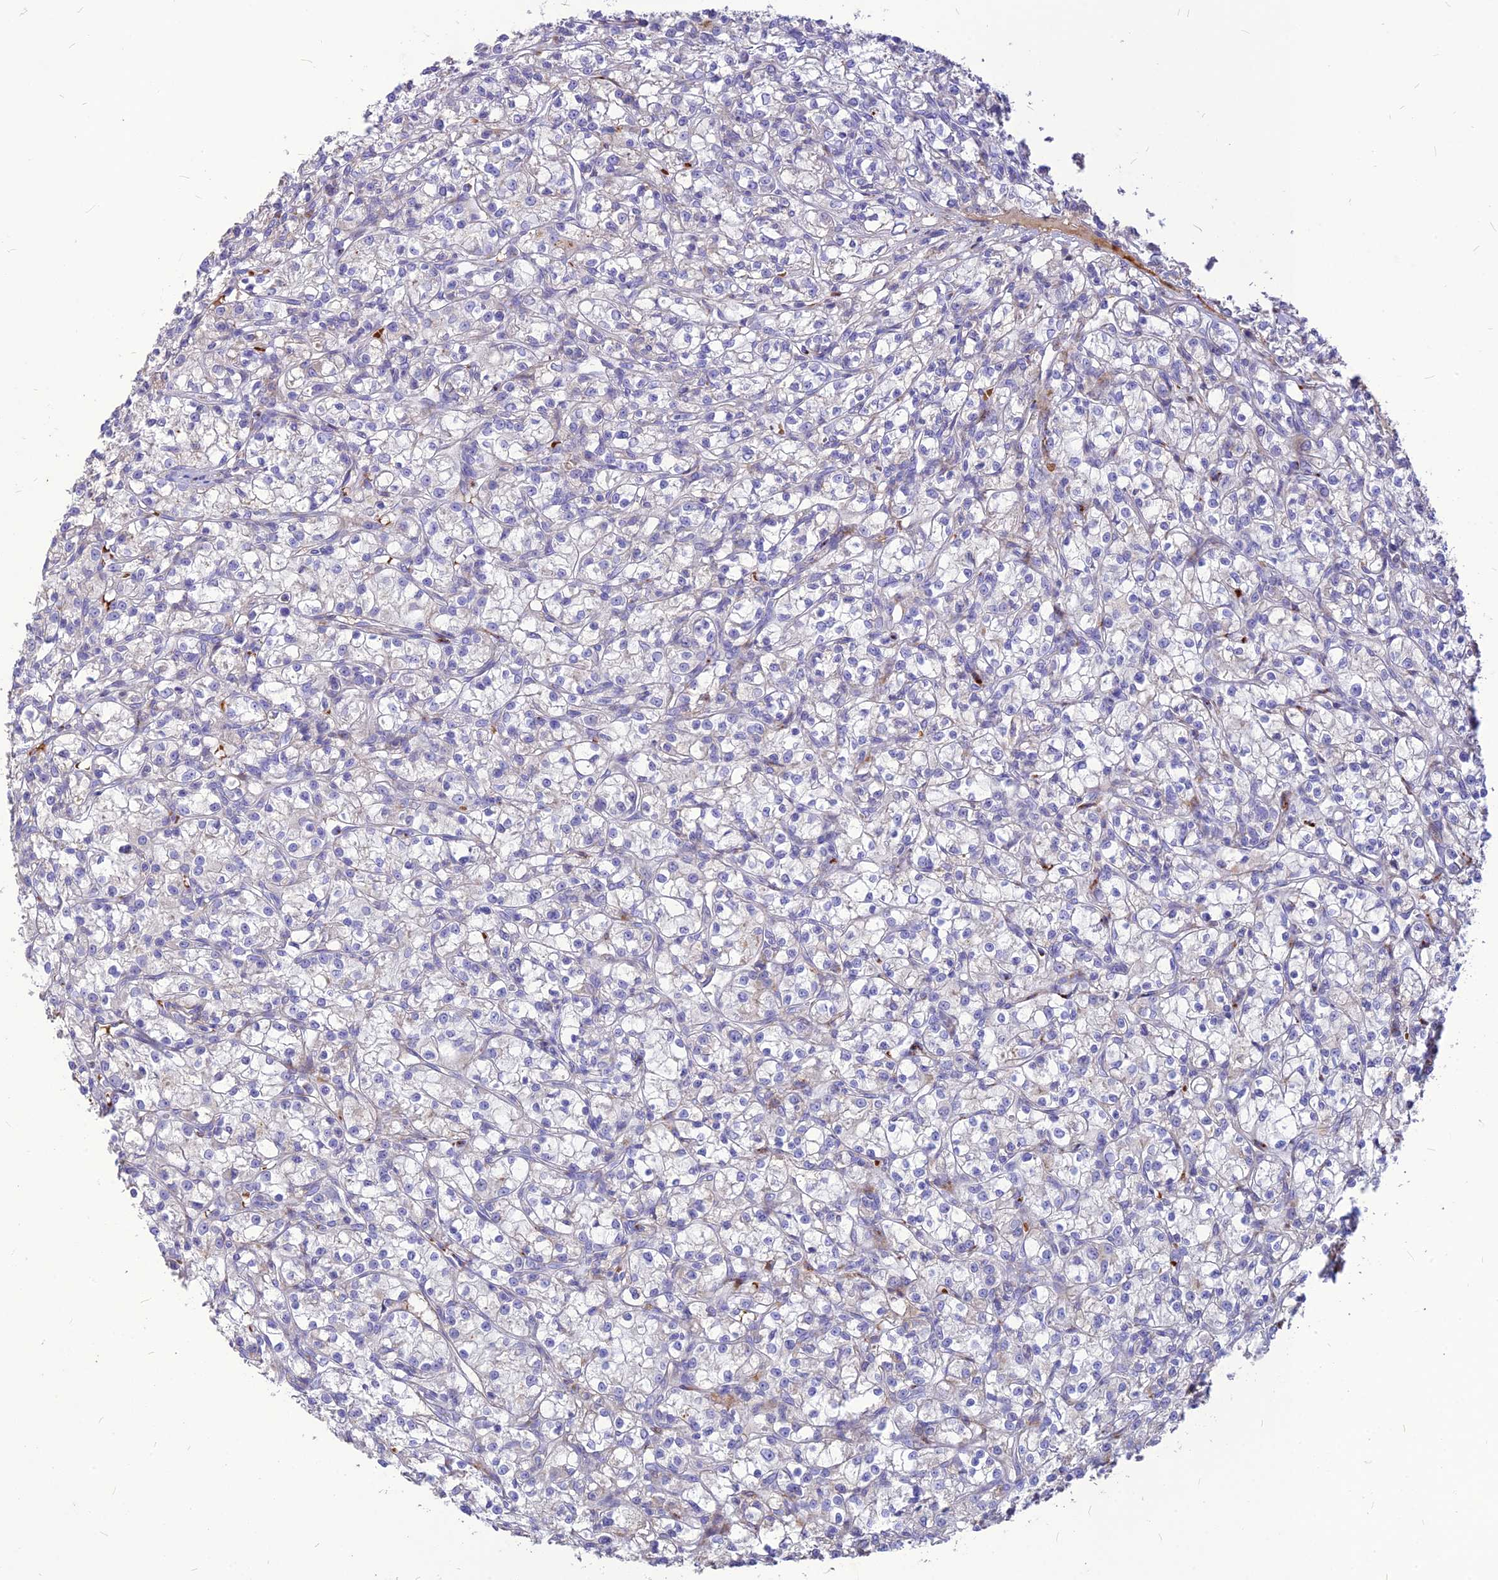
{"staining": {"intensity": "negative", "quantity": "none", "location": "none"}, "tissue": "renal cancer", "cell_type": "Tumor cells", "image_type": "cancer", "snomed": [{"axis": "morphology", "description": "Adenocarcinoma, NOS"}, {"axis": "topography", "description": "Kidney"}], "caption": "Tumor cells are negative for brown protein staining in renal cancer (adenocarcinoma).", "gene": "RIMOC1", "patient": {"sex": "female", "age": 59}}